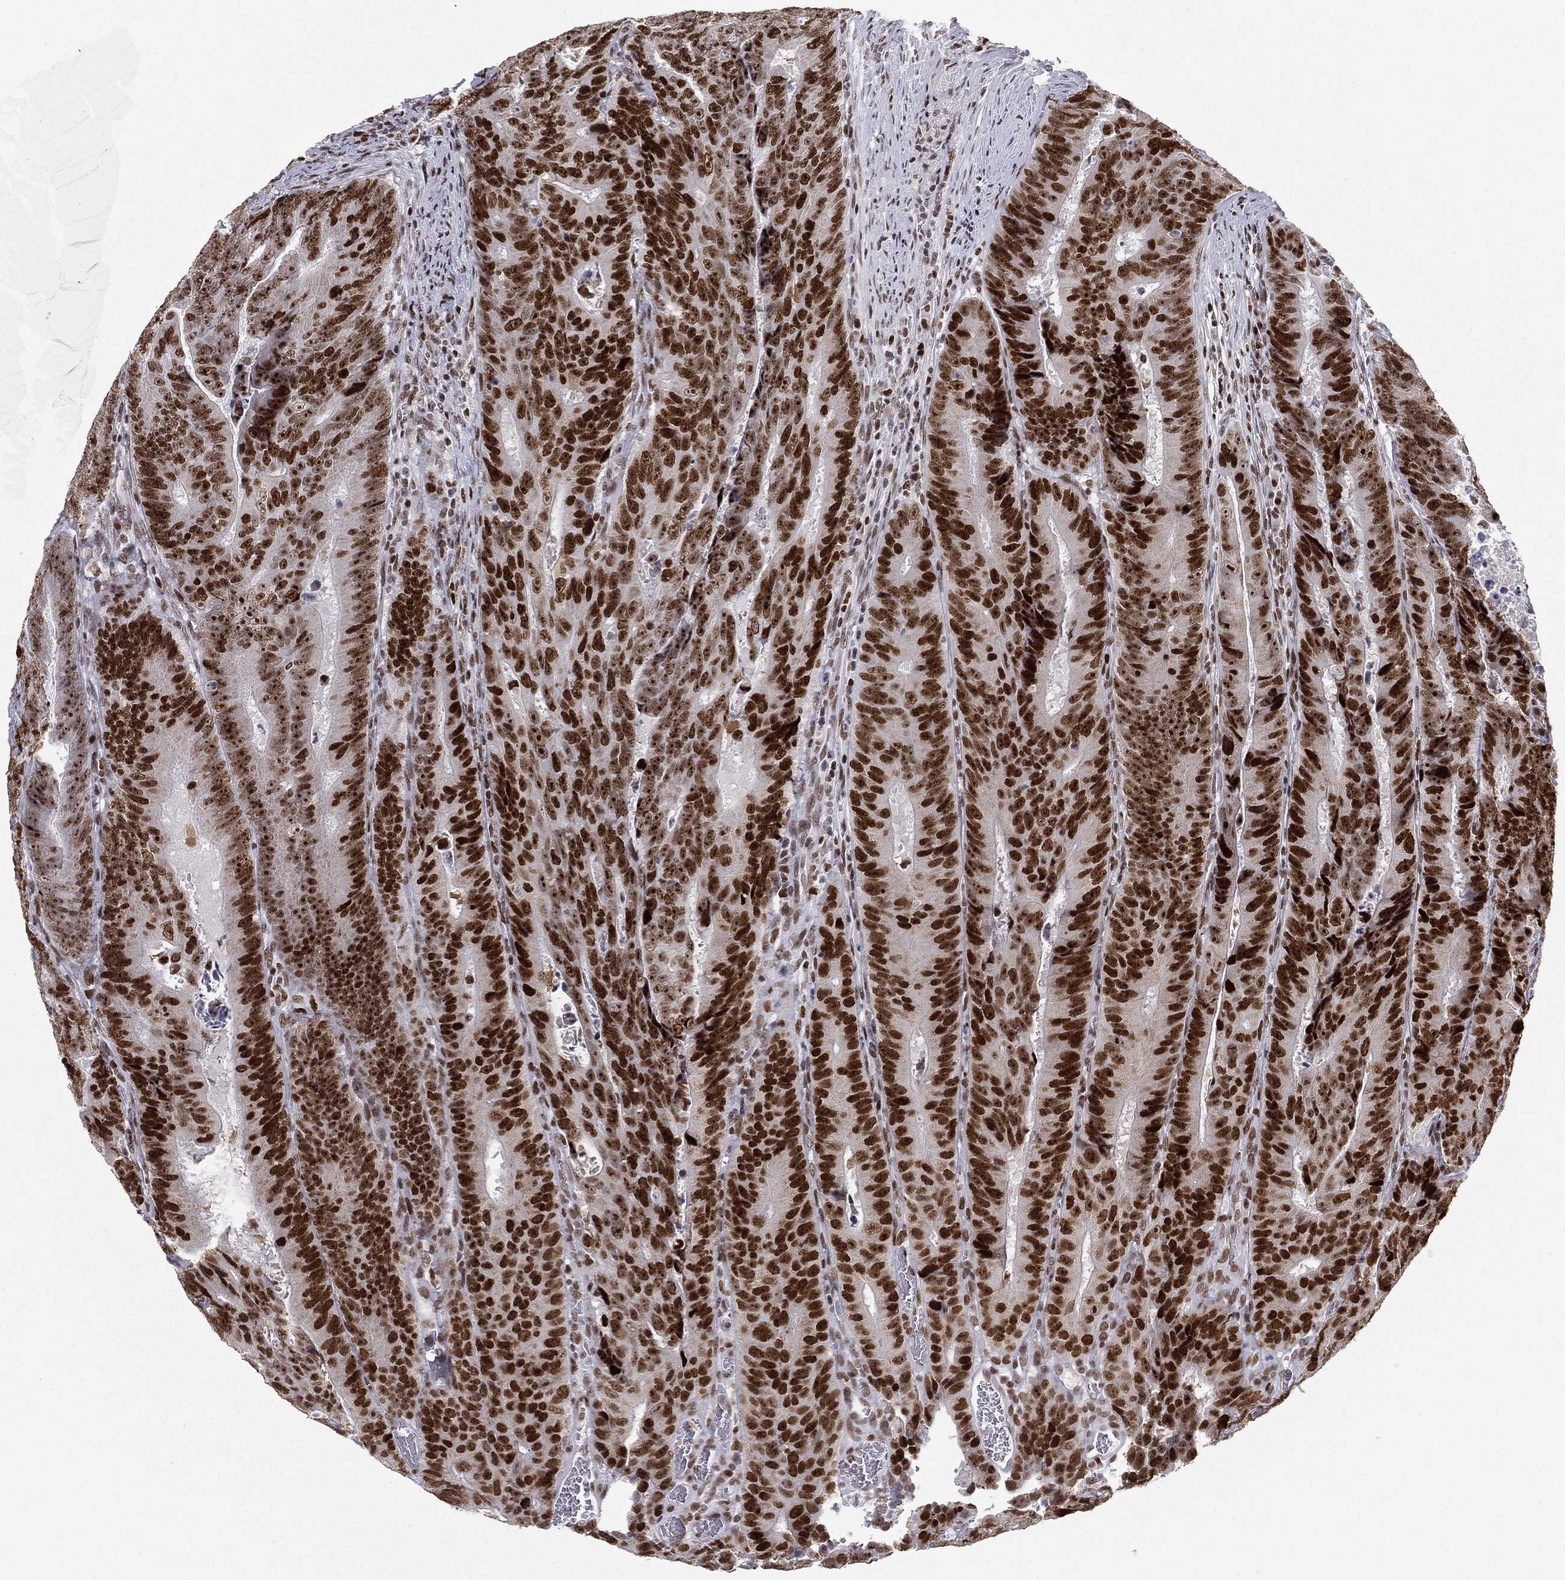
{"staining": {"intensity": "strong", "quantity": ">75%", "location": "nuclear"}, "tissue": "colorectal cancer", "cell_type": "Tumor cells", "image_type": "cancer", "snomed": [{"axis": "morphology", "description": "Adenocarcinoma, NOS"}, {"axis": "topography", "description": "Colon"}], "caption": "There is high levels of strong nuclear positivity in tumor cells of adenocarcinoma (colorectal), as demonstrated by immunohistochemical staining (brown color).", "gene": "MDC1", "patient": {"sex": "female", "age": 48}}